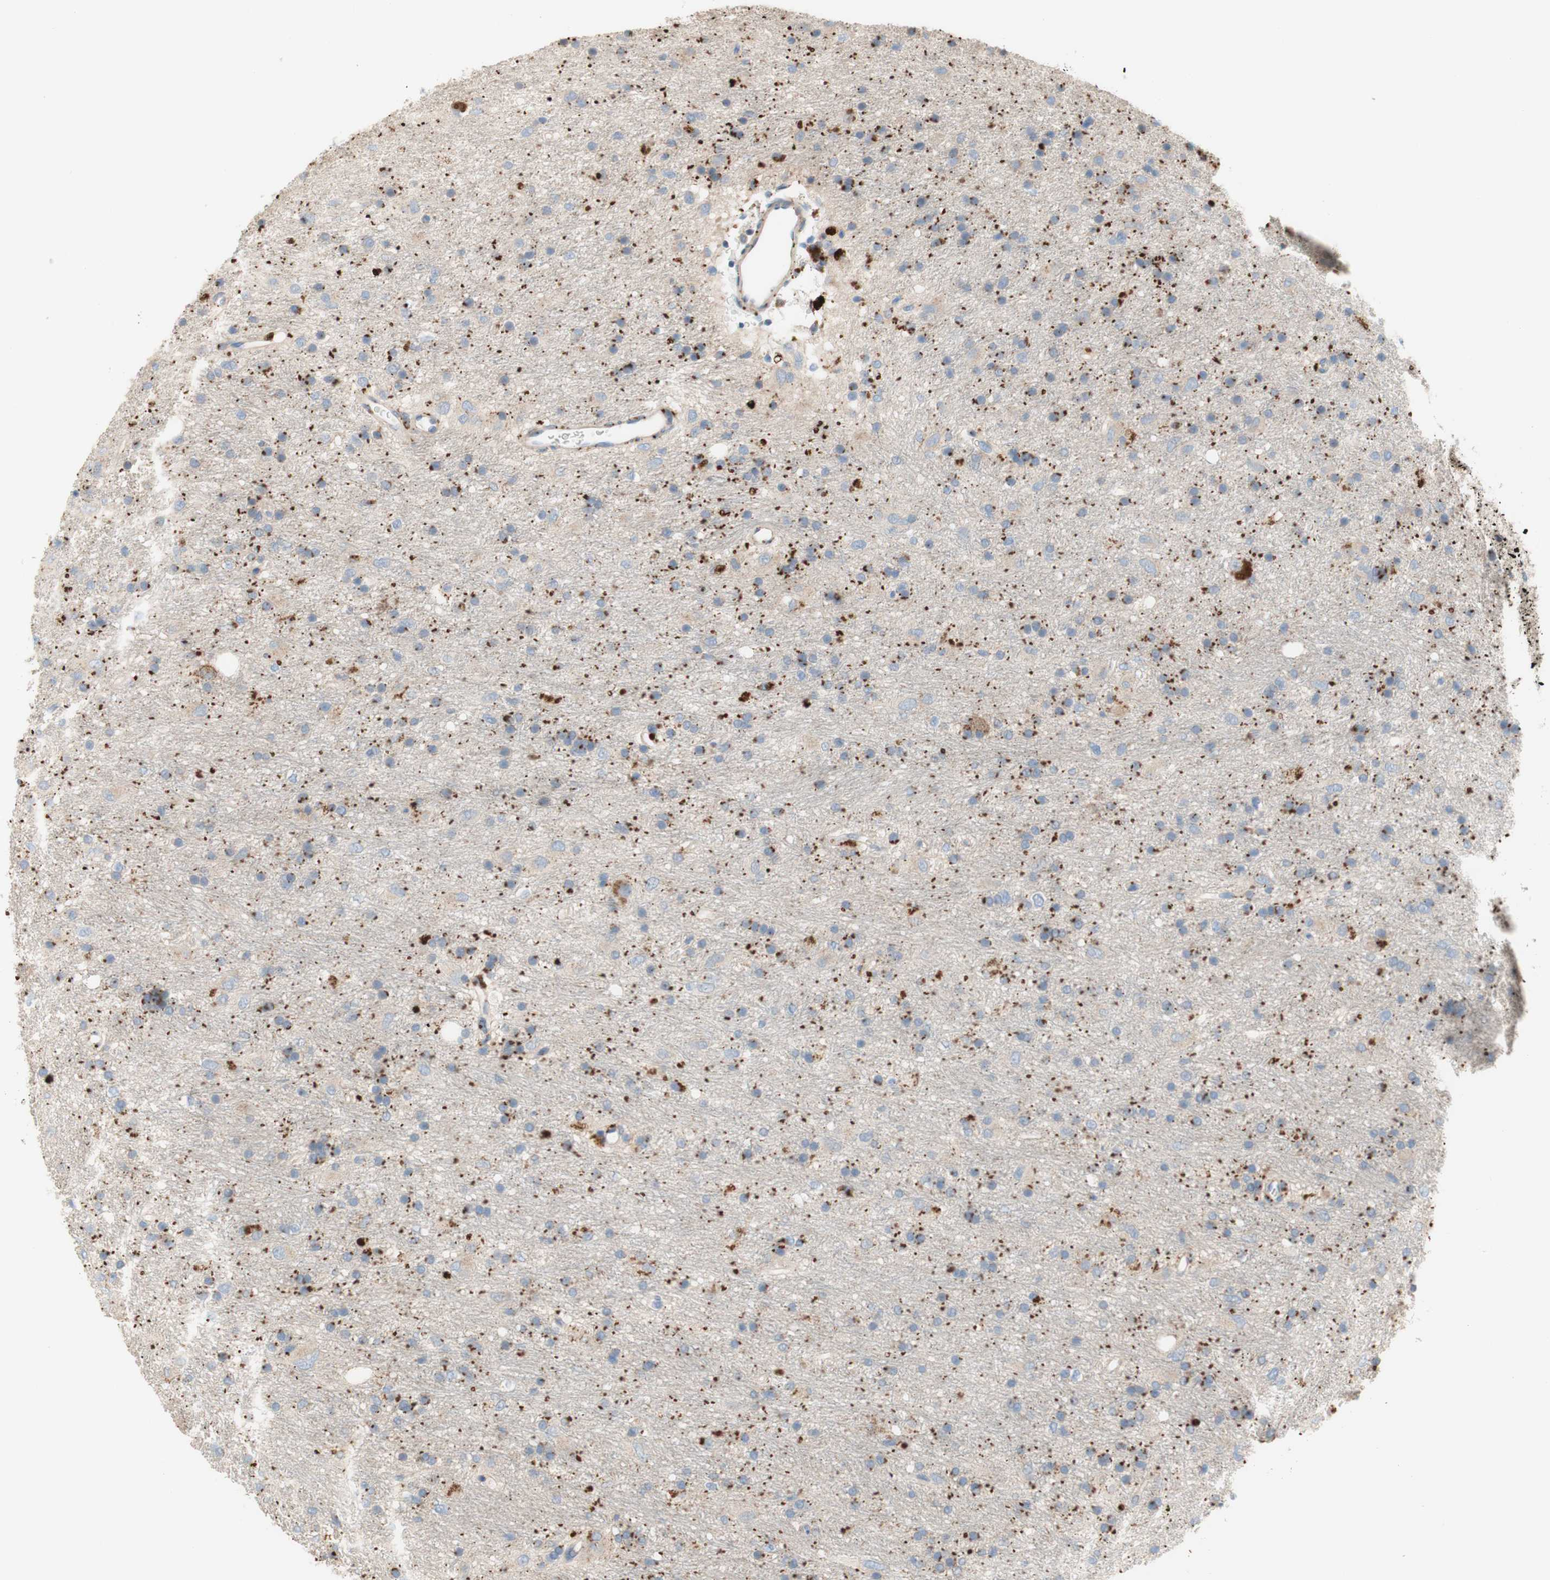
{"staining": {"intensity": "negative", "quantity": "none", "location": "none"}, "tissue": "glioma", "cell_type": "Tumor cells", "image_type": "cancer", "snomed": [{"axis": "morphology", "description": "Glioma, malignant, Low grade"}, {"axis": "topography", "description": "Brain"}], "caption": "Image shows no protein staining in tumor cells of glioma tissue. (DAB IHC, high magnification).", "gene": "PTPN21", "patient": {"sex": "male", "age": 77}}